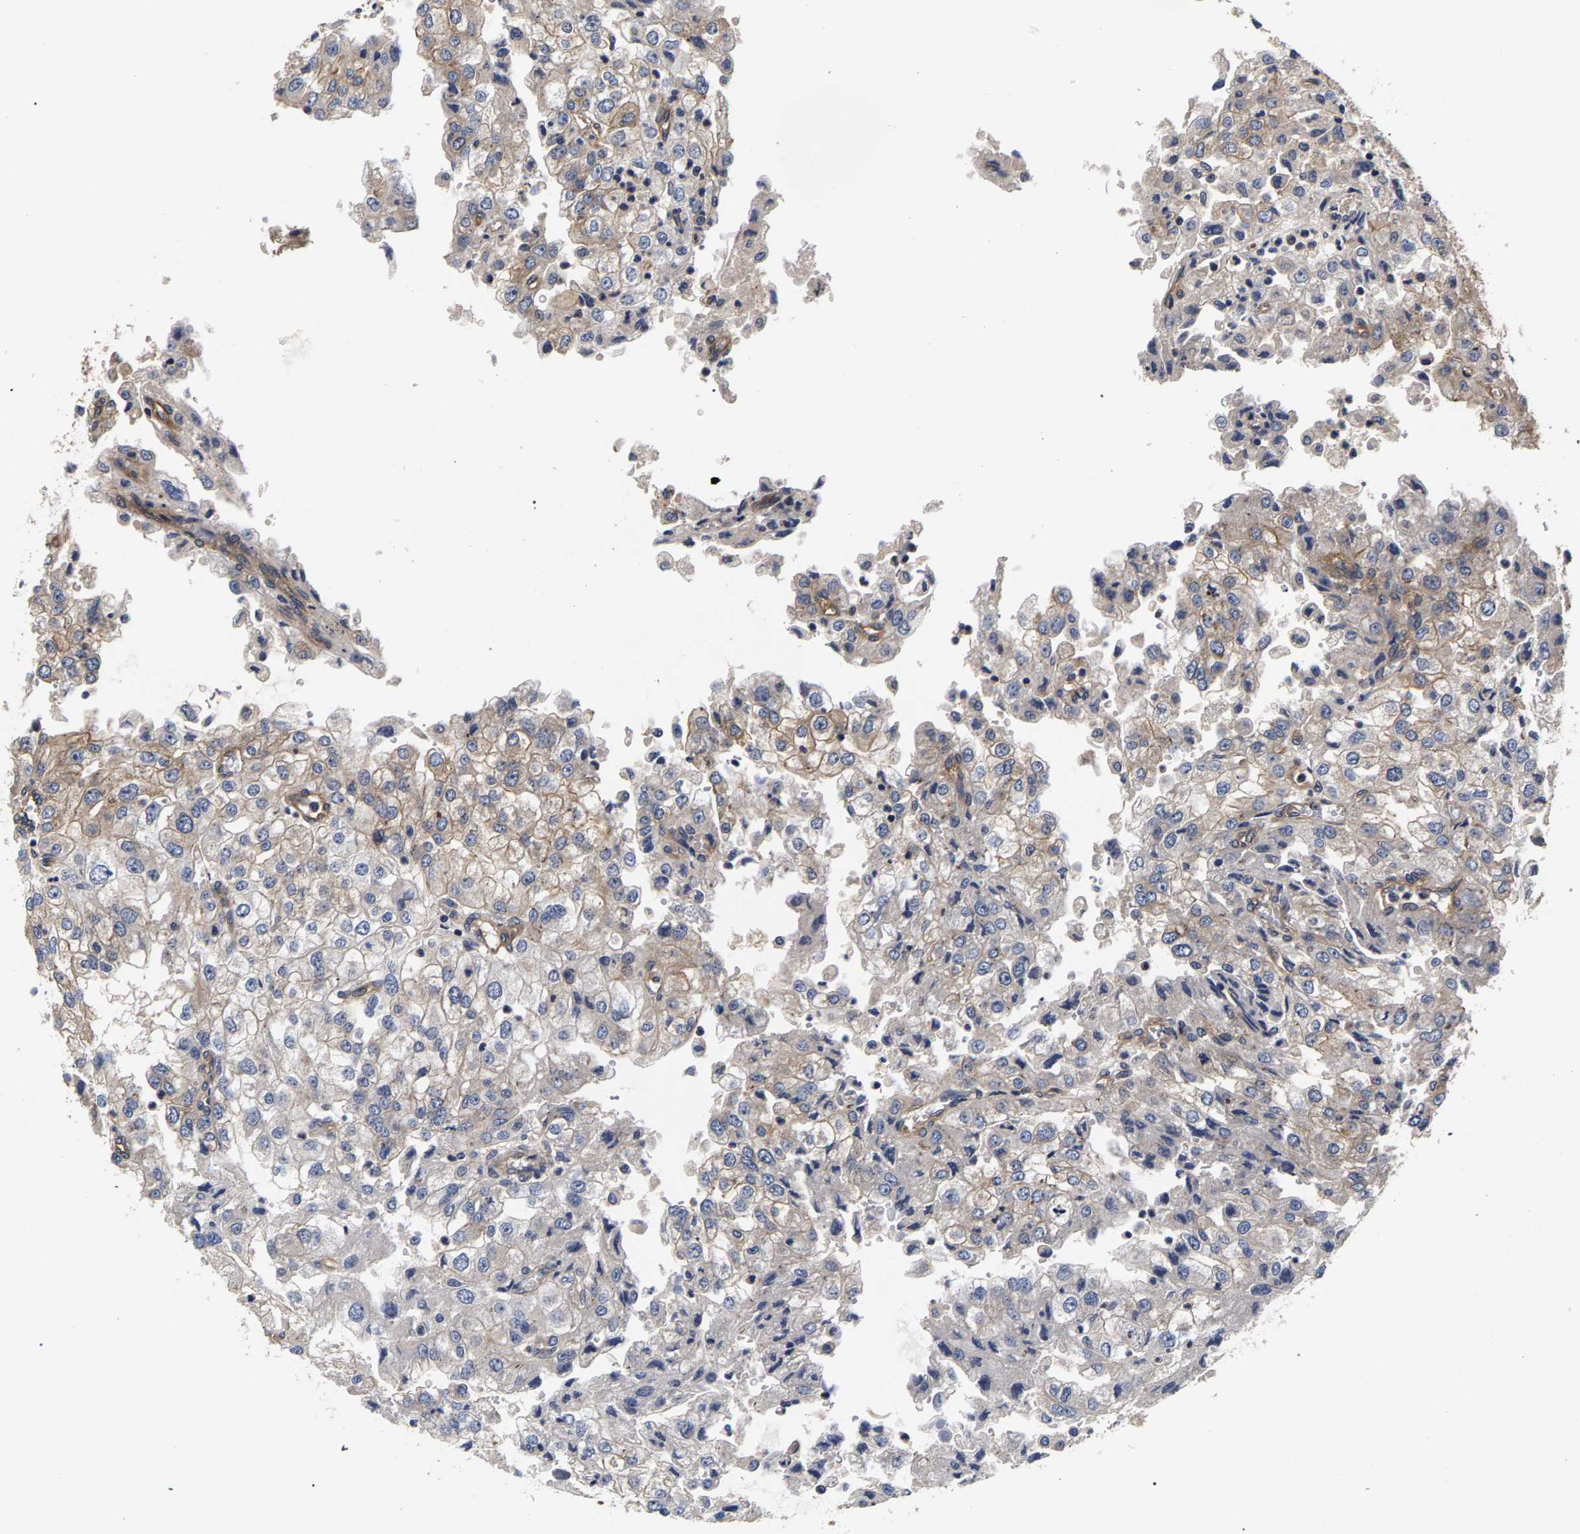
{"staining": {"intensity": "weak", "quantity": "<25%", "location": "cytoplasmic/membranous"}, "tissue": "renal cancer", "cell_type": "Tumor cells", "image_type": "cancer", "snomed": [{"axis": "morphology", "description": "Adenocarcinoma, NOS"}, {"axis": "topography", "description": "Kidney"}], "caption": "Human renal adenocarcinoma stained for a protein using immunohistochemistry demonstrates no staining in tumor cells.", "gene": "MARCHF7", "patient": {"sex": "female", "age": 54}}